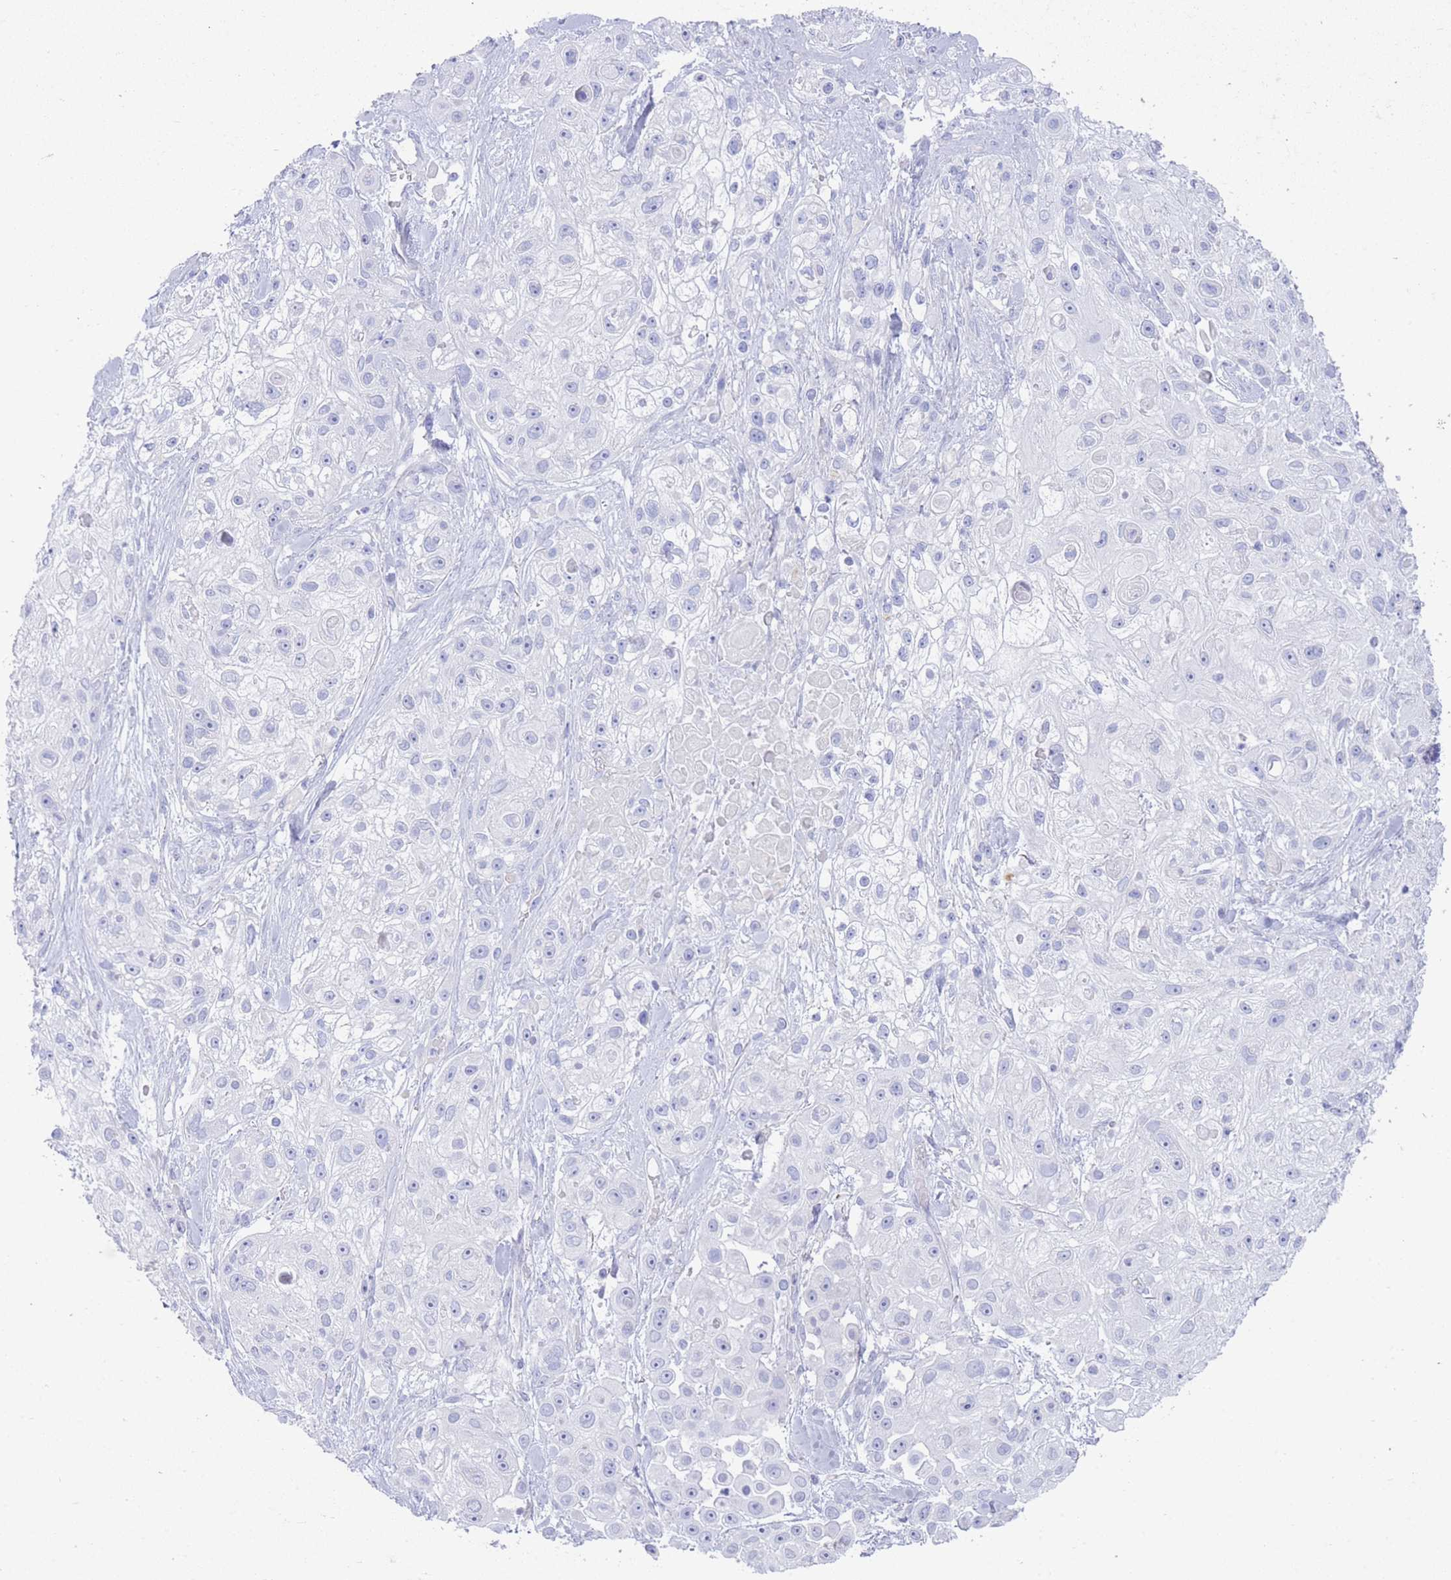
{"staining": {"intensity": "negative", "quantity": "none", "location": "none"}, "tissue": "skin cancer", "cell_type": "Tumor cells", "image_type": "cancer", "snomed": [{"axis": "morphology", "description": "Squamous cell carcinoma, NOS"}, {"axis": "topography", "description": "Skin"}], "caption": "This is an IHC histopathology image of skin squamous cell carcinoma. There is no staining in tumor cells.", "gene": "LRRC37A", "patient": {"sex": "male", "age": 67}}